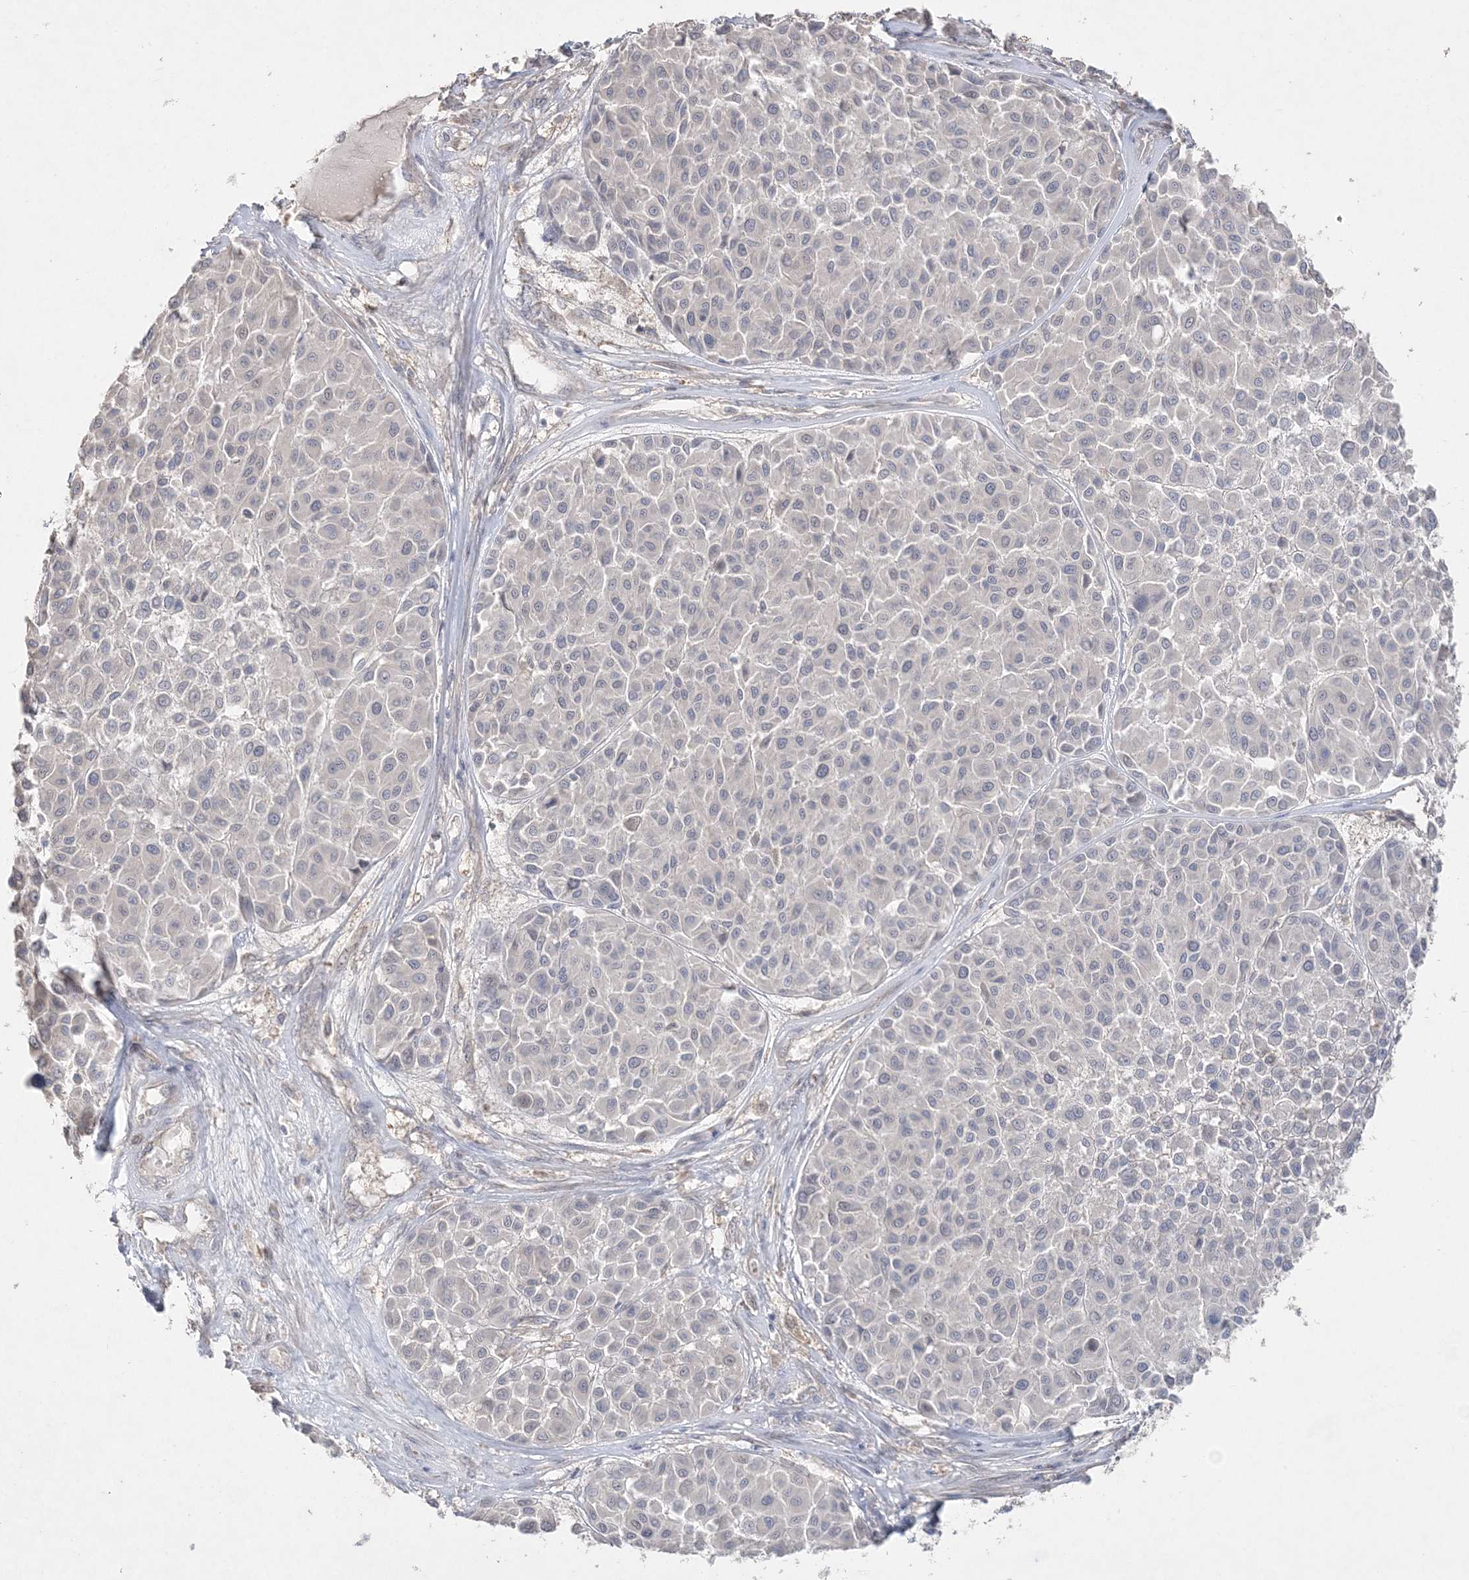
{"staining": {"intensity": "negative", "quantity": "none", "location": "none"}, "tissue": "melanoma", "cell_type": "Tumor cells", "image_type": "cancer", "snomed": [{"axis": "morphology", "description": "Malignant melanoma, Metastatic site"}, {"axis": "topography", "description": "Soft tissue"}], "caption": "An immunohistochemistry (IHC) micrograph of malignant melanoma (metastatic site) is shown. There is no staining in tumor cells of malignant melanoma (metastatic site).", "gene": "SH3BP4", "patient": {"sex": "male", "age": 41}}